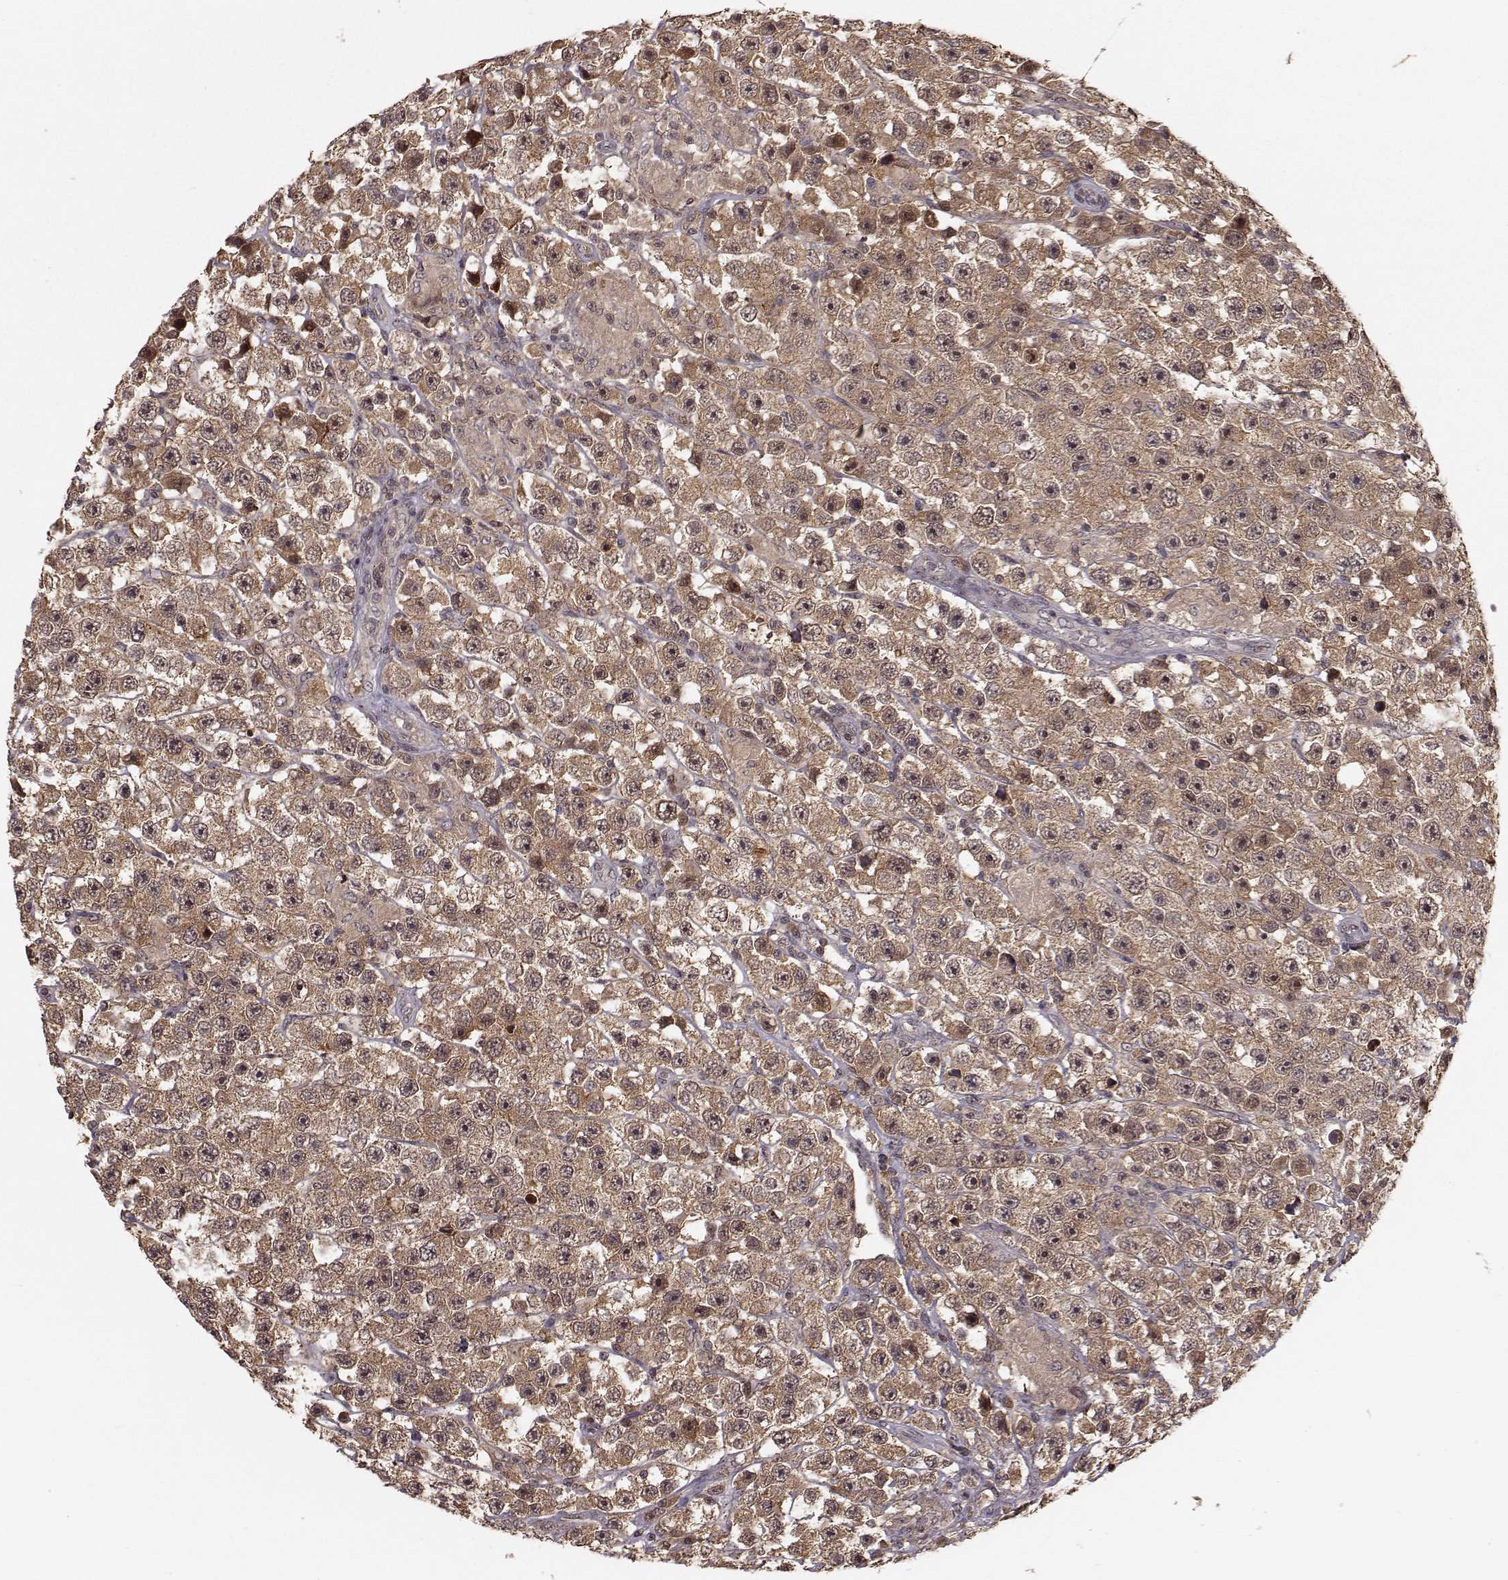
{"staining": {"intensity": "moderate", "quantity": ">75%", "location": "cytoplasmic/membranous"}, "tissue": "testis cancer", "cell_type": "Tumor cells", "image_type": "cancer", "snomed": [{"axis": "morphology", "description": "Seminoma, NOS"}, {"axis": "topography", "description": "Testis"}], "caption": "High-magnification brightfield microscopy of testis cancer stained with DAB (3,3'-diaminobenzidine) (brown) and counterstained with hematoxylin (blue). tumor cells exhibit moderate cytoplasmic/membranous expression is identified in about>75% of cells.", "gene": "PLEKHG3", "patient": {"sex": "male", "age": 45}}